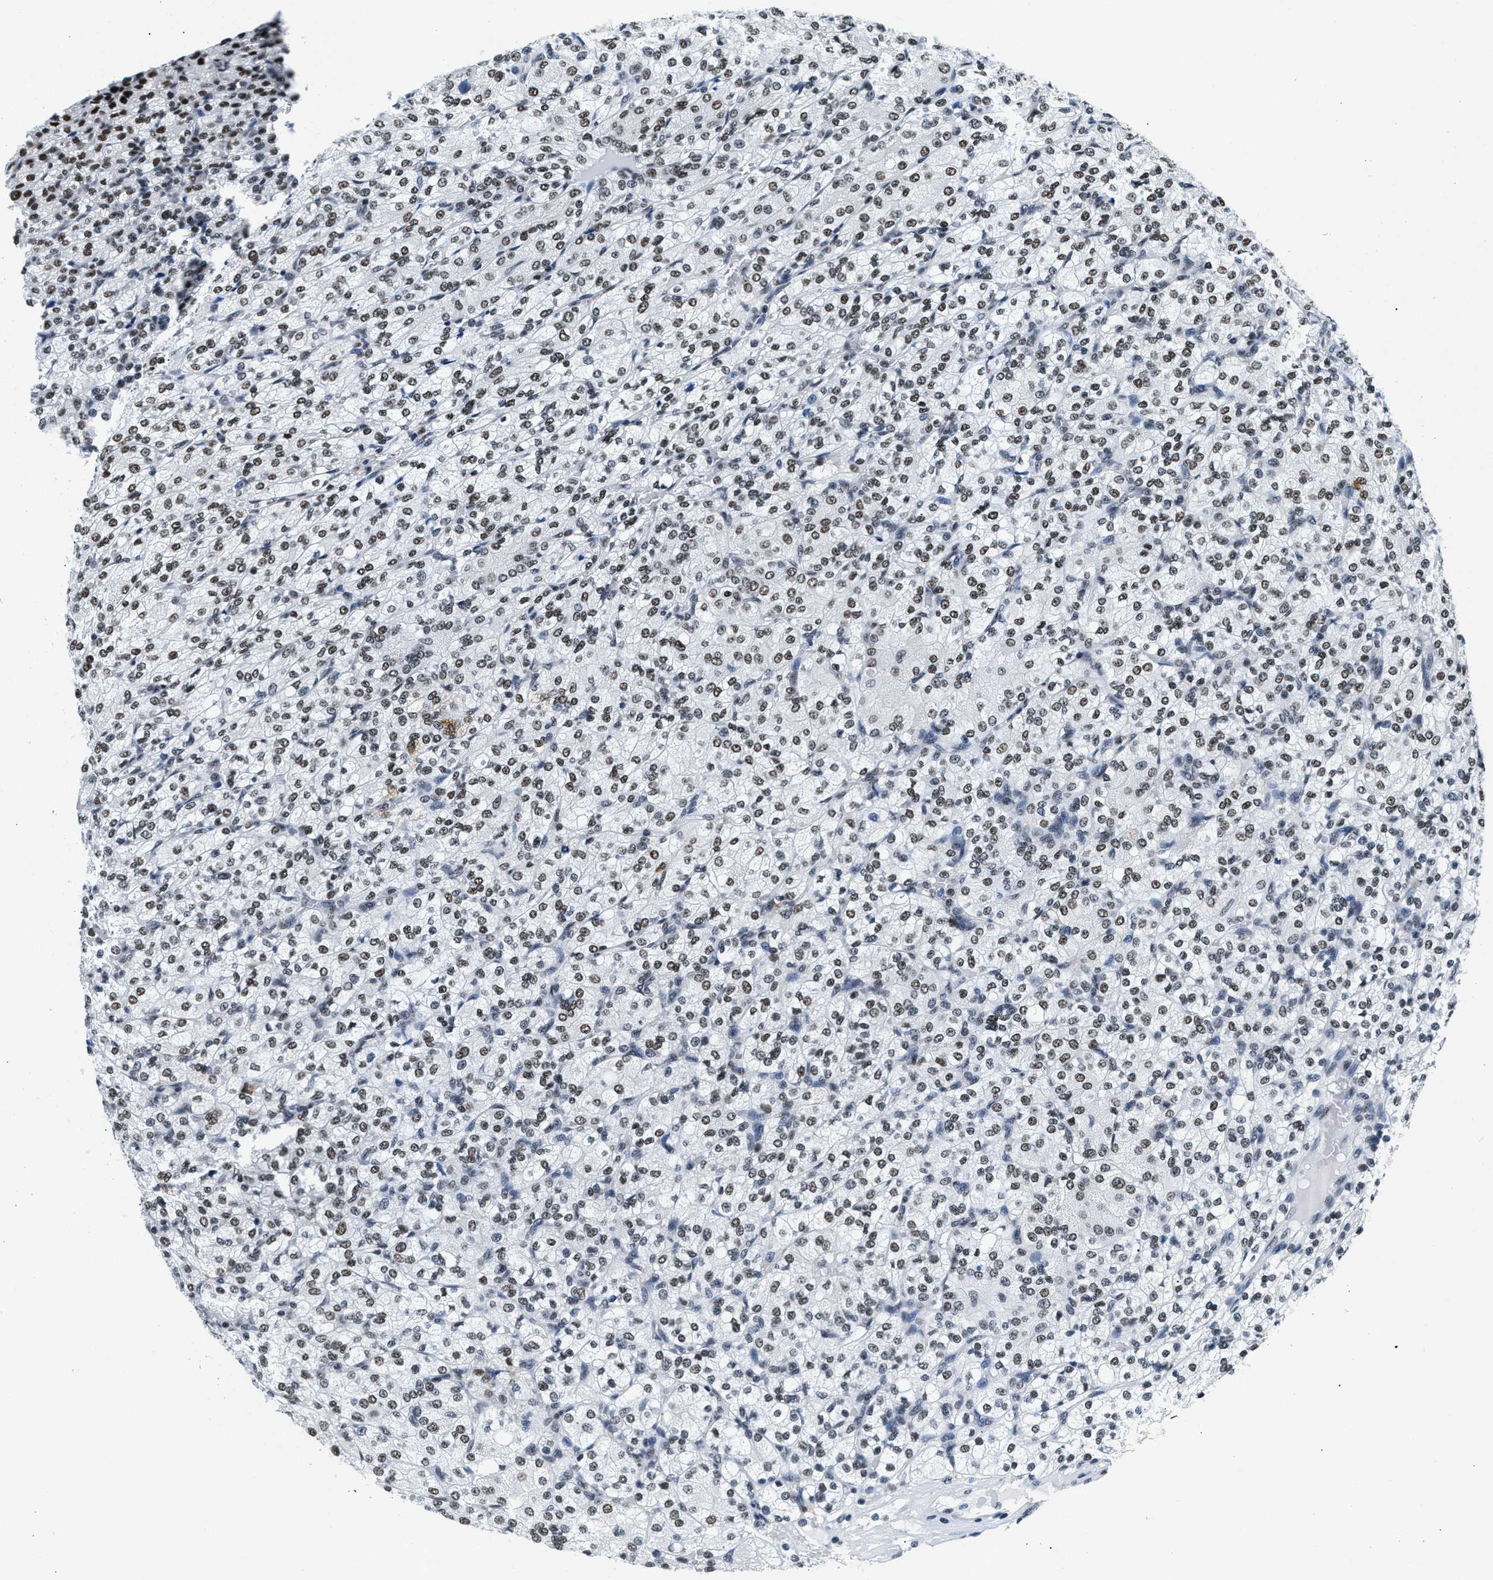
{"staining": {"intensity": "moderate", "quantity": ">75%", "location": "nuclear"}, "tissue": "renal cancer", "cell_type": "Tumor cells", "image_type": "cancer", "snomed": [{"axis": "morphology", "description": "Adenocarcinoma, NOS"}, {"axis": "topography", "description": "Kidney"}], "caption": "Immunohistochemistry image of human renal adenocarcinoma stained for a protein (brown), which reveals medium levels of moderate nuclear expression in about >75% of tumor cells.", "gene": "ATF2", "patient": {"sex": "male", "age": 77}}